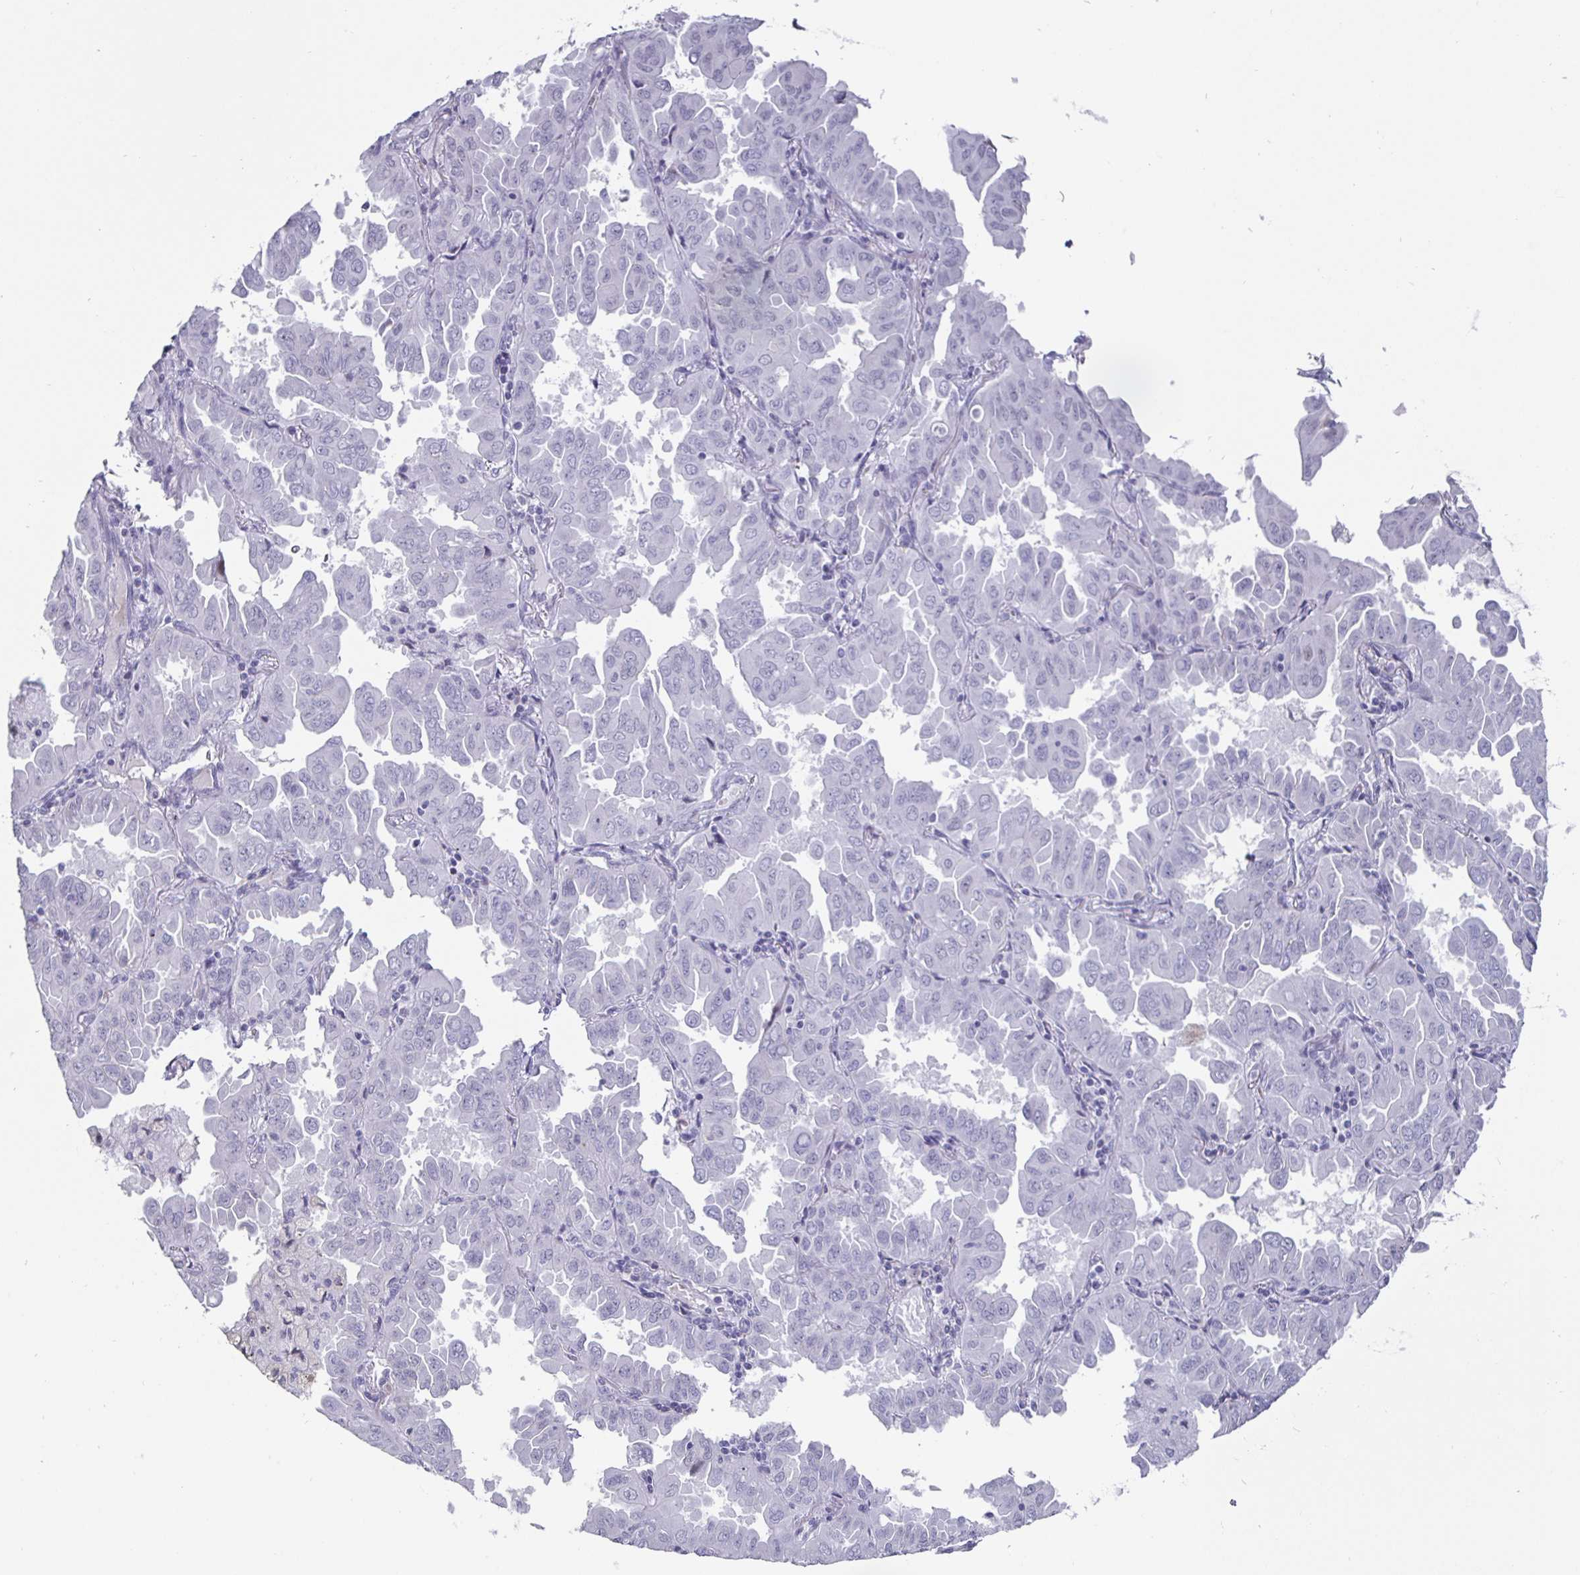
{"staining": {"intensity": "negative", "quantity": "none", "location": "none"}, "tissue": "lung cancer", "cell_type": "Tumor cells", "image_type": "cancer", "snomed": [{"axis": "morphology", "description": "Adenocarcinoma, NOS"}, {"axis": "topography", "description": "Lung"}], "caption": "High power microscopy micrograph of an immunohistochemistry (IHC) image of lung cancer (adenocarcinoma), revealing no significant expression in tumor cells.", "gene": "OOSP2", "patient": {"sex": "male", "age": 64}}